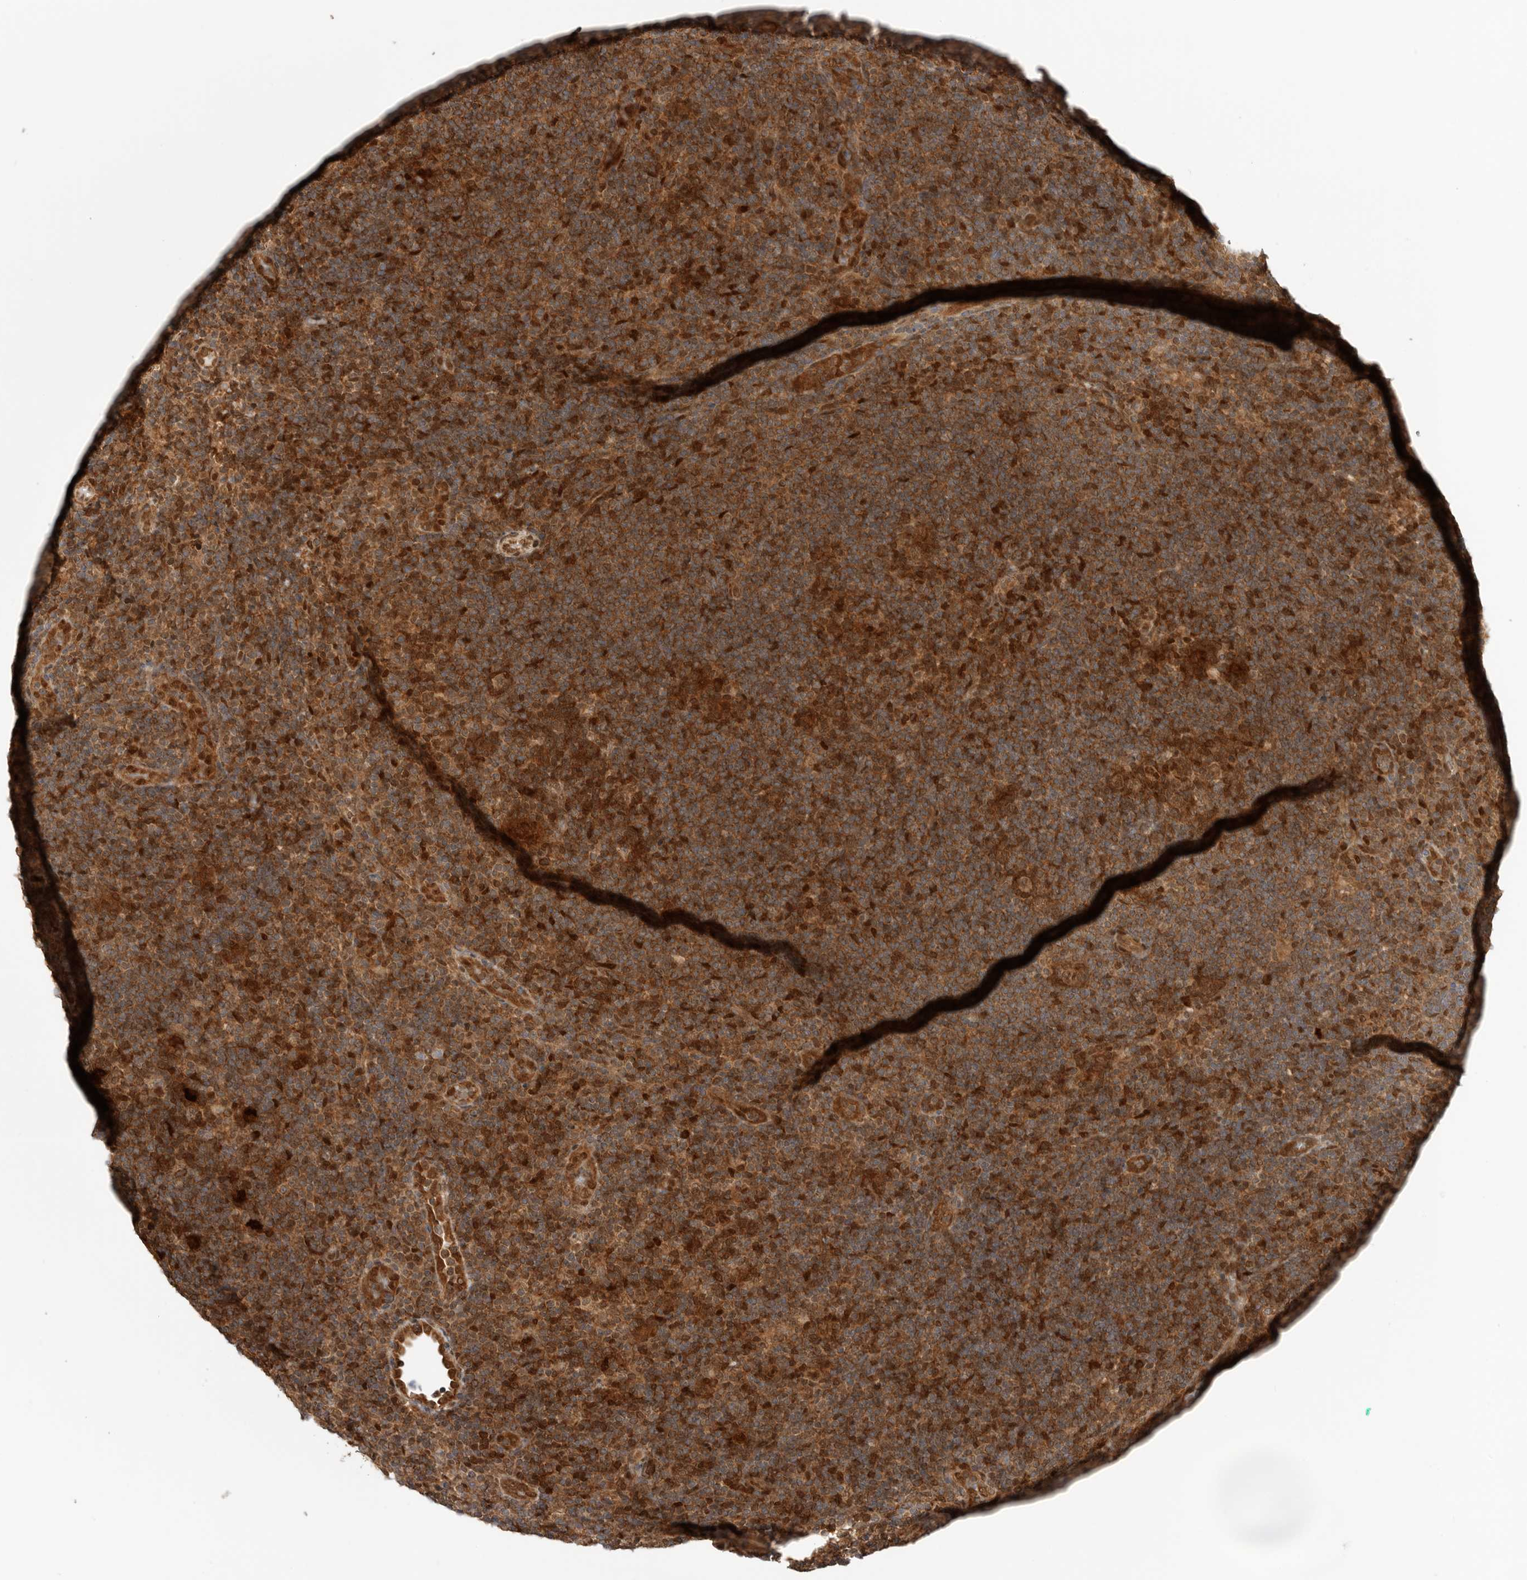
{"staining": {"intensity": "strong", "quantity": ">75%", "location": "cytoplasmic/membranous,nuclear"}, "tissue": "lymphoma", "cell_type": "Tumor cells", "image_type": "cancer", "snomed": [{"axis": "morphology", "description": "Hodgkin's disease, NOS"}, {"axis": "topography", "description": "Lymph node"}], "caption": "A brown stain labels strong cytoplasmic/membranous and nuclear expression of a protein in lymphoma tumor cells. The protein is stained brown, and the nuclei are stained in blue (DAB IHC with brightfield microscopy, high magnification).", "gene": "DCAF8", "patient": {"sex": "female", "age": 57}}